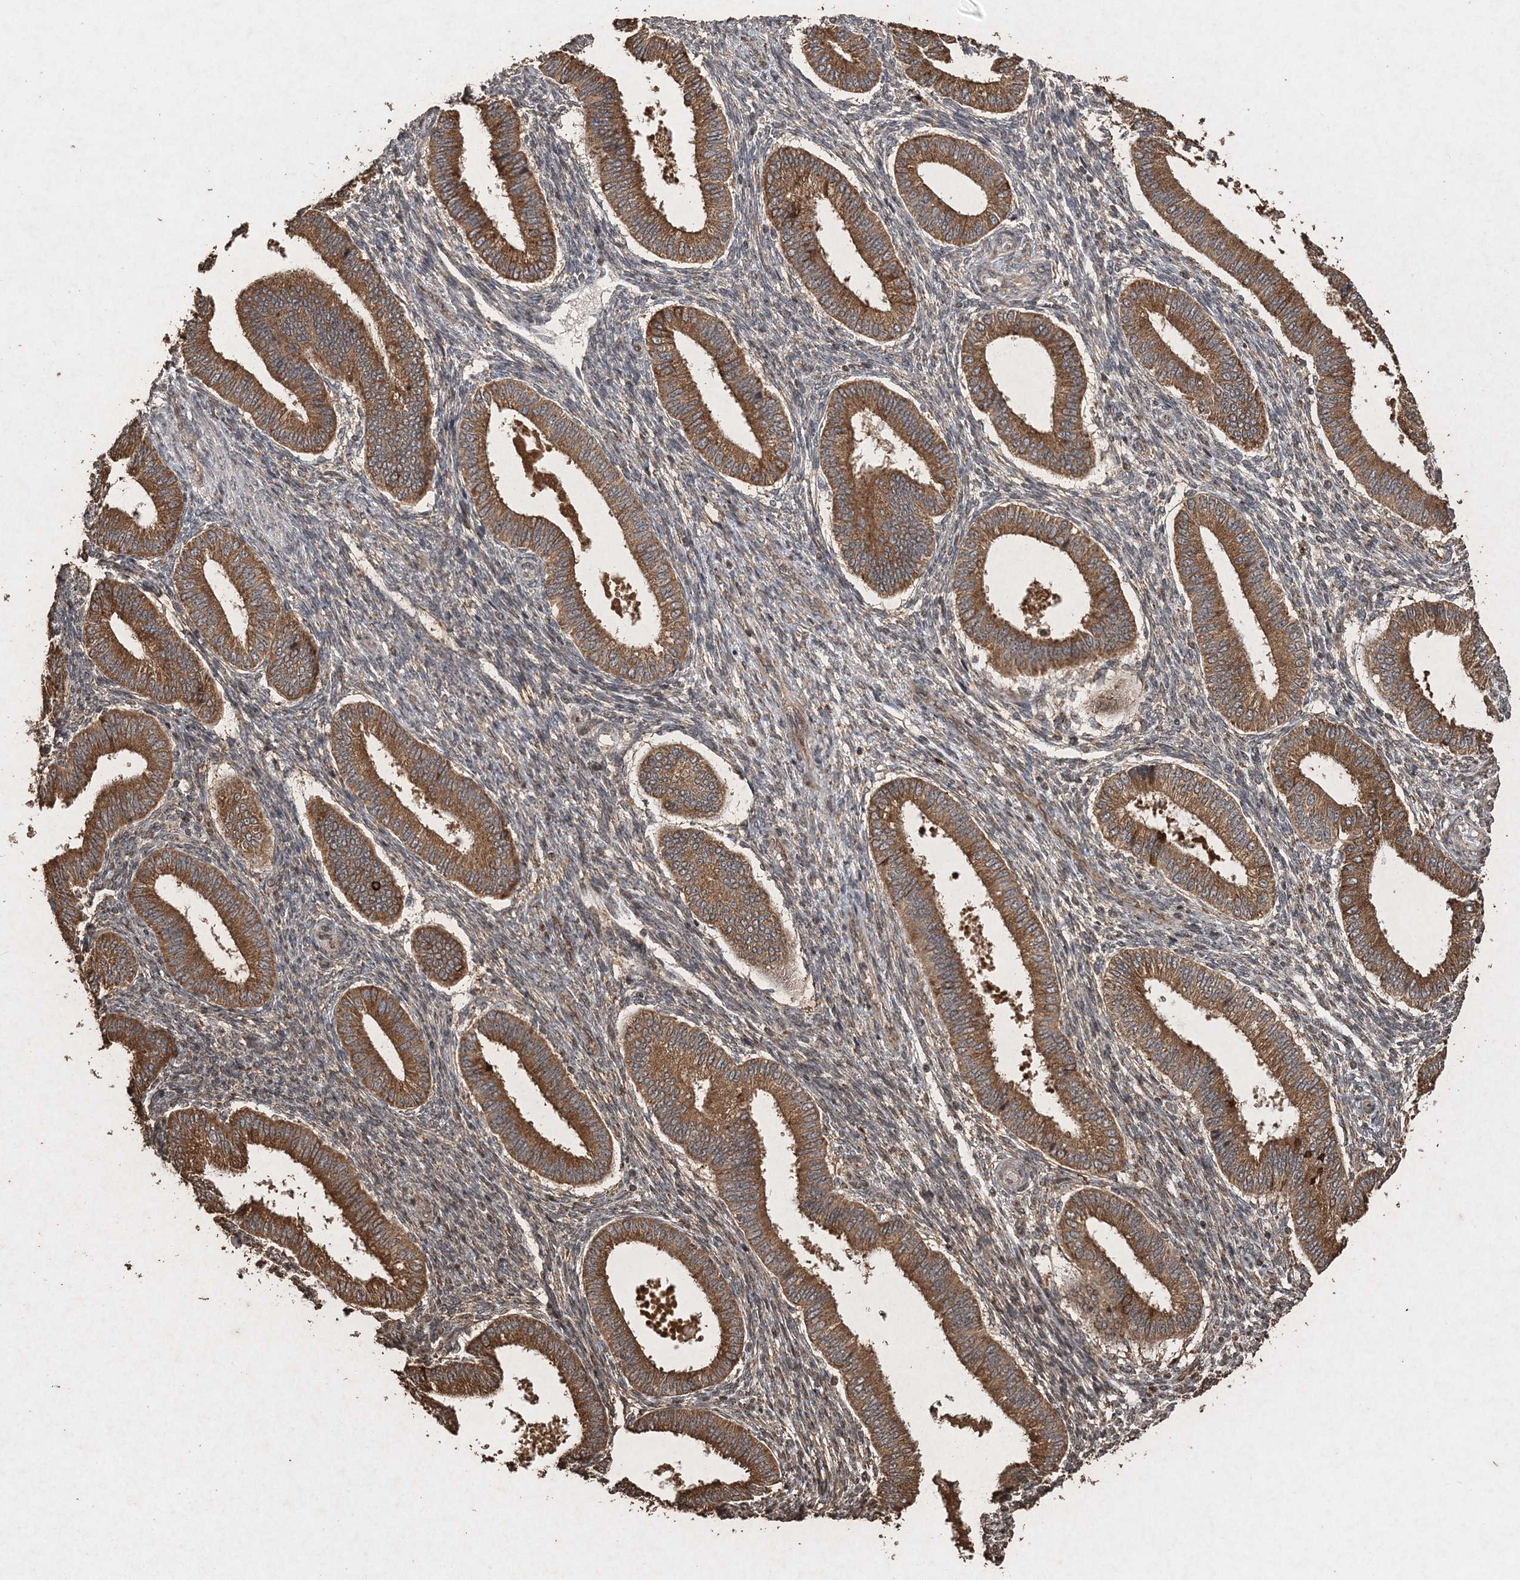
{"staining": {"intensity": "weak", "quantity": "<25%", "location": "cytoplasmic/membranous"}, "tissue": "endometrium", "cell_type": "Cells in endometrial stroma", "image_type": "normal", "snomed": [{"axis": "morphology", "description": "Normal tissue, NOS"}, {"axis": "topography", "description": "Endometrium"}], "caption": "A high-resolution histopathology image shows immunohistochemistry (IHC) staining of benign endometrium, which demonstrates no significant positivity in cells in endometrial stroma.", "gene": "RAB14", "patient": {"sex": "female", "age": 39}}